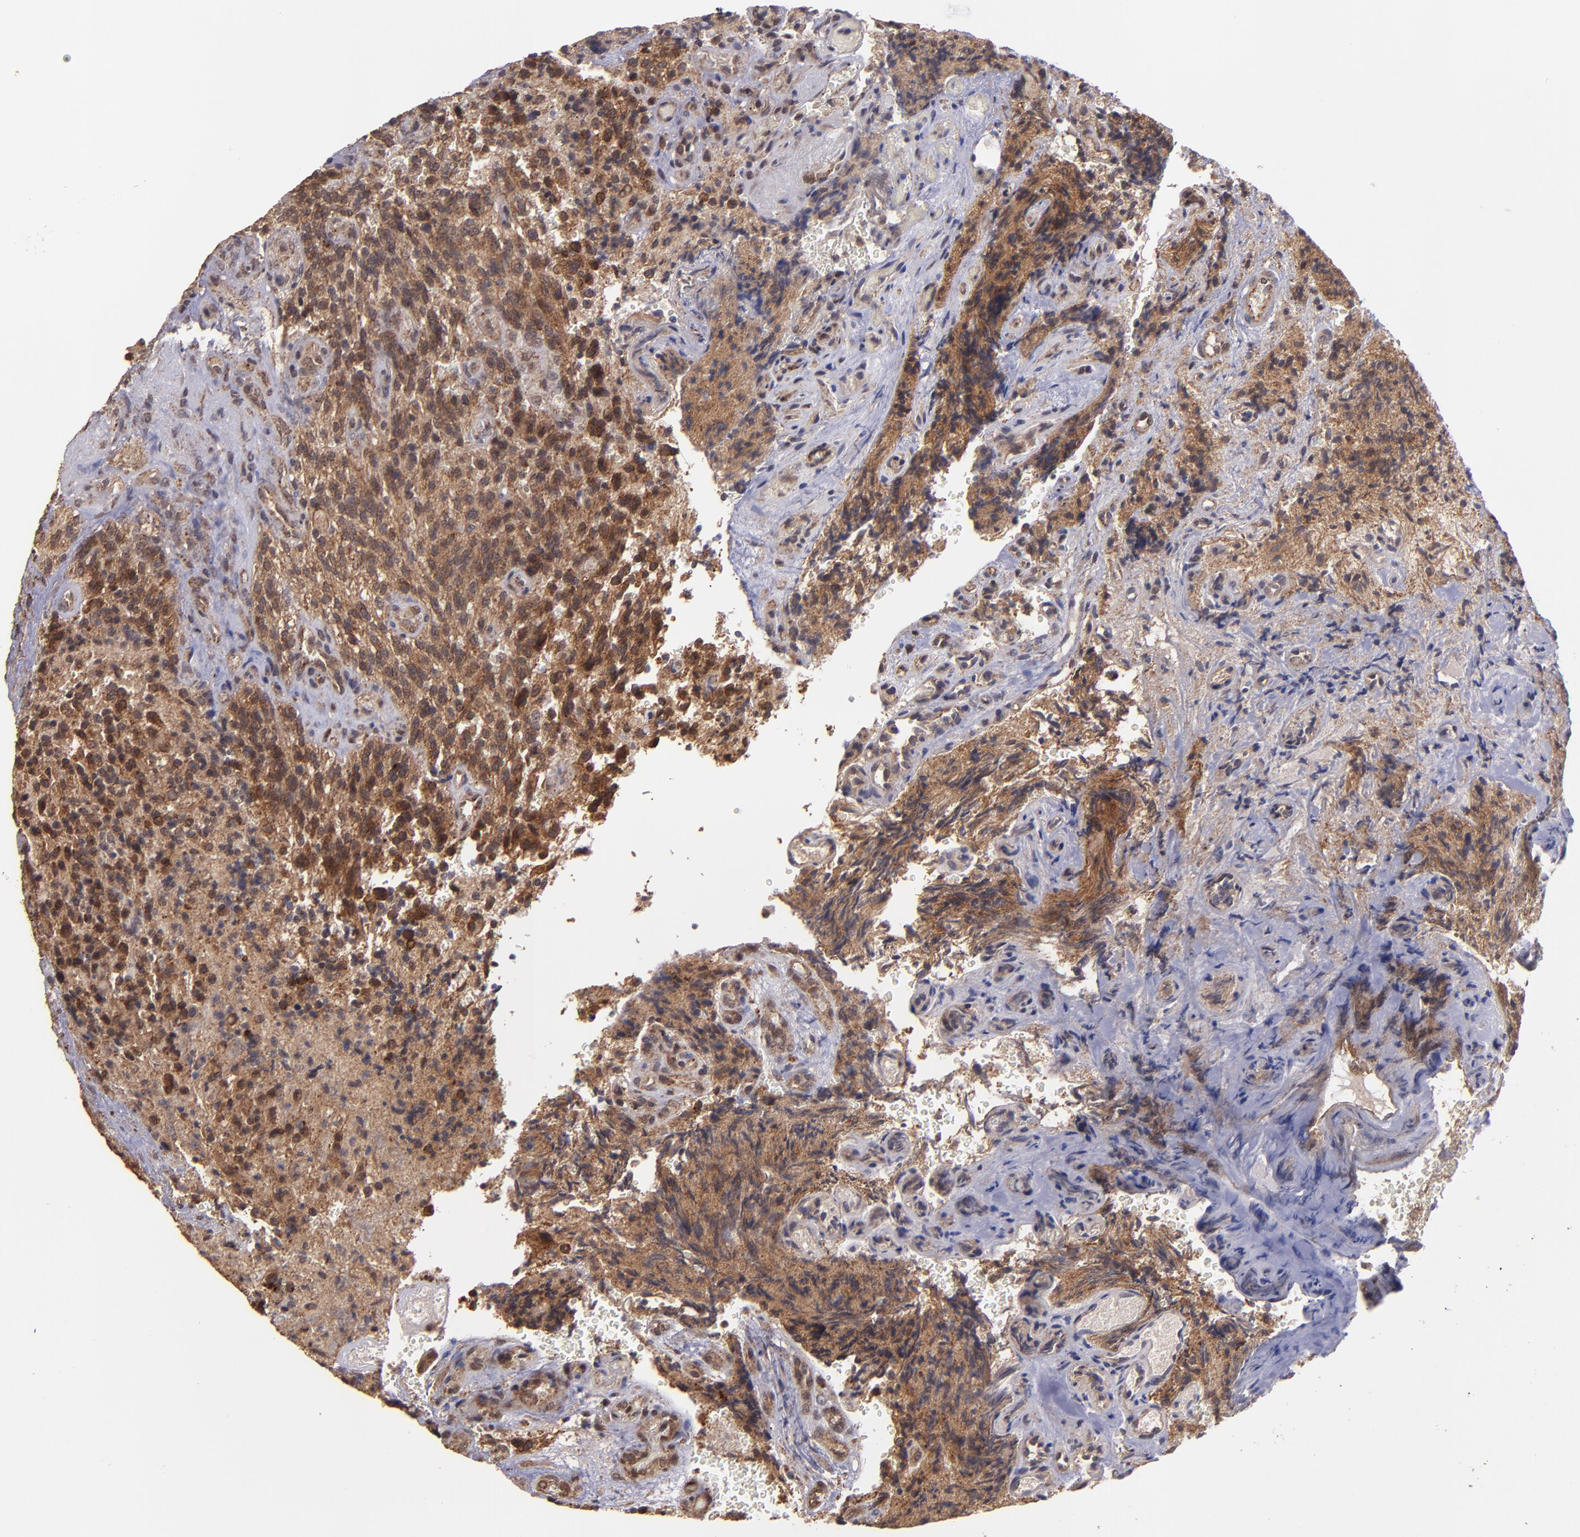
{"staining": {"intensity": "moderate", "quantity": "25%-75%", "location": "cytoplasmic/membranous"}, "tissue": "glioma", "cell_type": "Tumor cells", "image_type": "cancer", "snomed": [{"axis": "morphology", "description": "Normal tissue, NOS"}, {"axis": "morphology", "description": "Glioma, malignant, High grade"}, {"axis": "topography", "description": "Cerebral cortex"}], "caption": "IHC micrograph of human glioma stained for a protein (brown), which reveals medium levels of moderate cytoplasmic/membranous expression in about 25%-75% of tumor cells.", "gene": "SIPA1L1", "patient": {"sex": "male", "age": 56}}